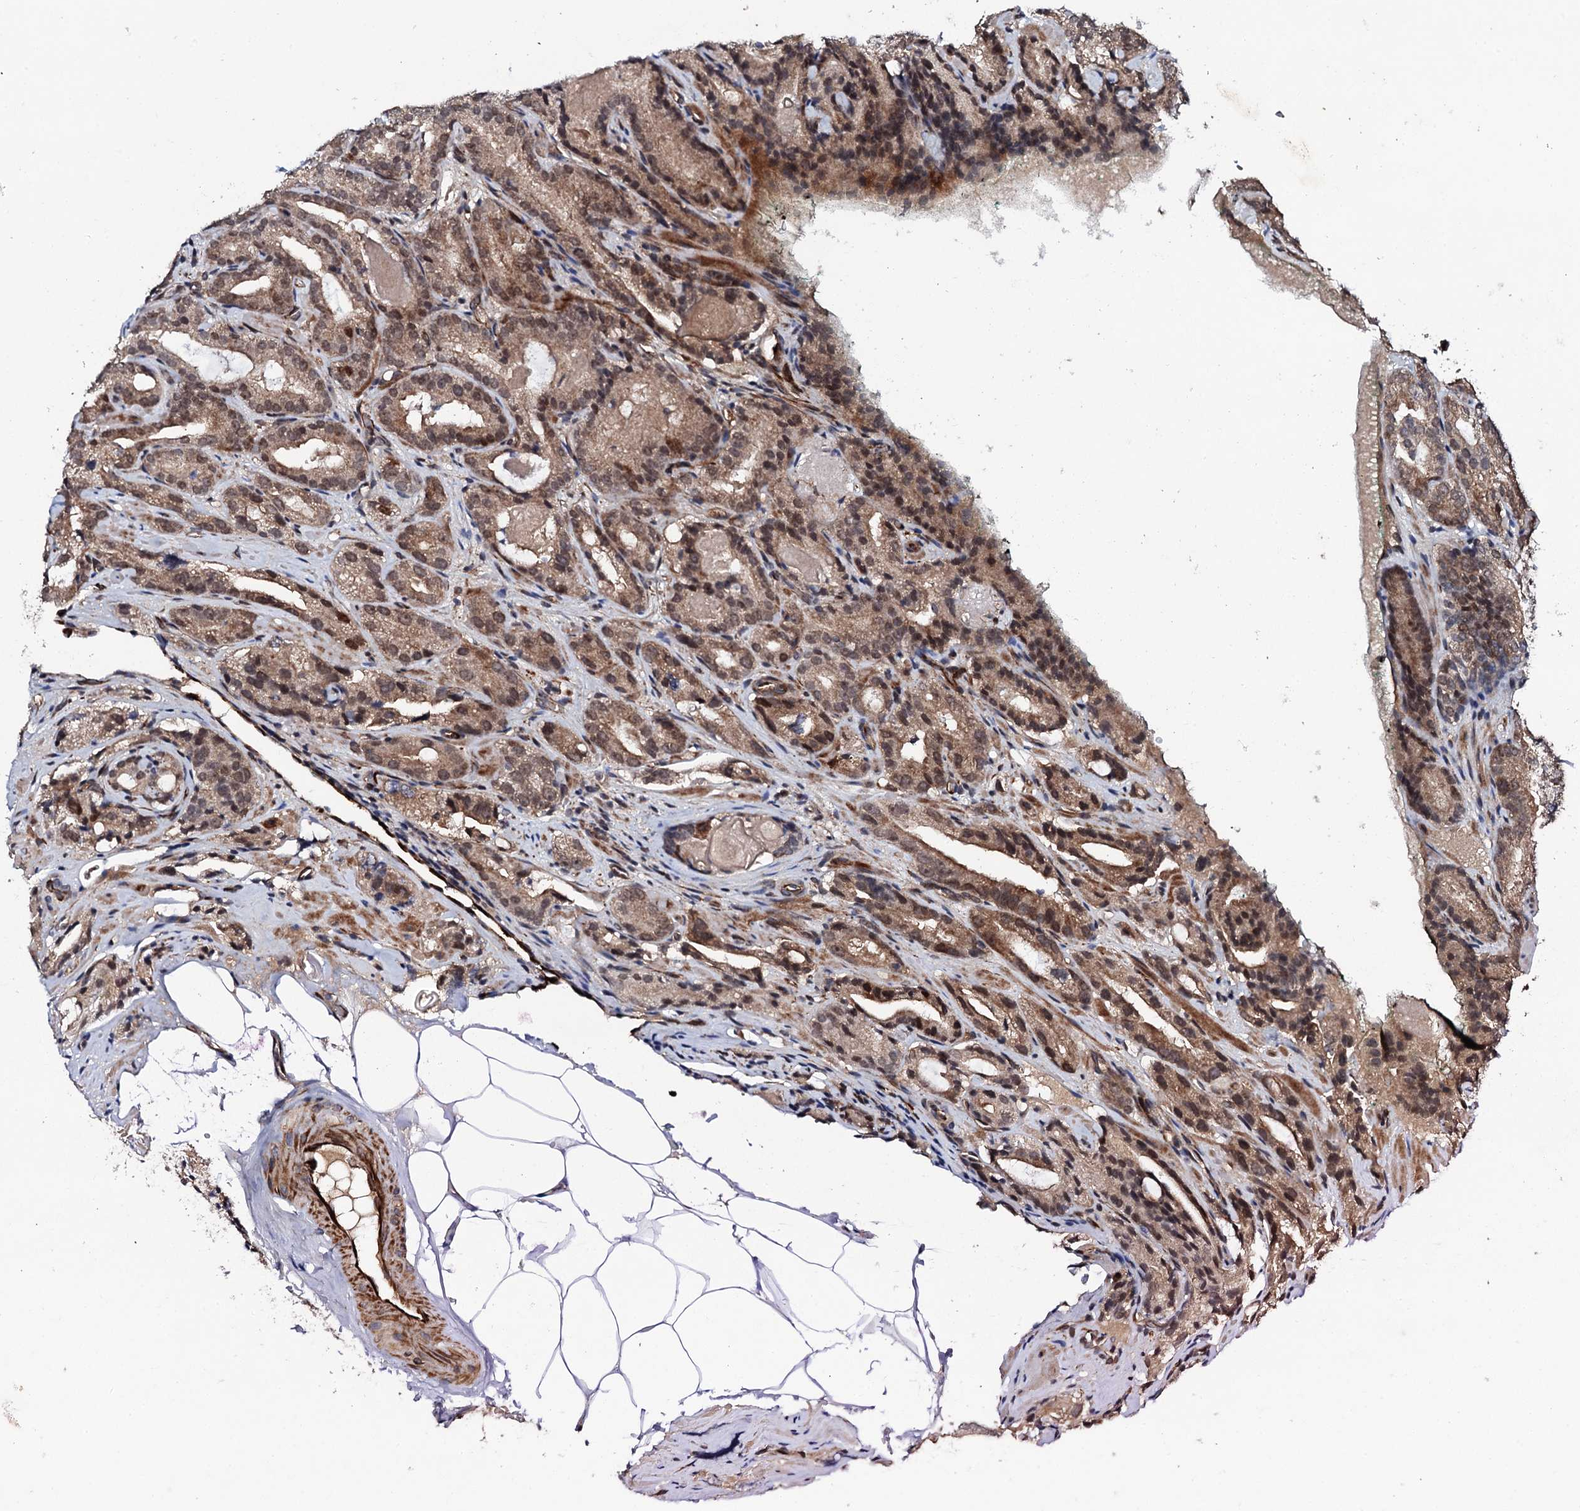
{"staining": {"intensity": "moderate", "quantity": ">75%", "location": "cytoplasmic/membranous,nuclear"}, "tissue": "prostate cancer", "cell_type": "Tumor cells", "image_type": "cancer", "snomed": [{"axis": "morphology", "description": "Adenocarcinoma, High grade"}, {"axis": "topography", "description": "Prostate"}], "caption": "Immunohistochemistry staining of prostate cancer, which demonstrates medium levels of moderate cytoplasmic/membranous and nuclear expression in approximately >75% of tumor cells indicating moderate cytoplasmic/membranous and nuclear protein expression. The staining was performed using DAB (brown) for protein detection and nuclei were counterstained in hematoxylin (blue).", "gene": "FAM111A", "patient": {"sex": "male", "age": 57}}